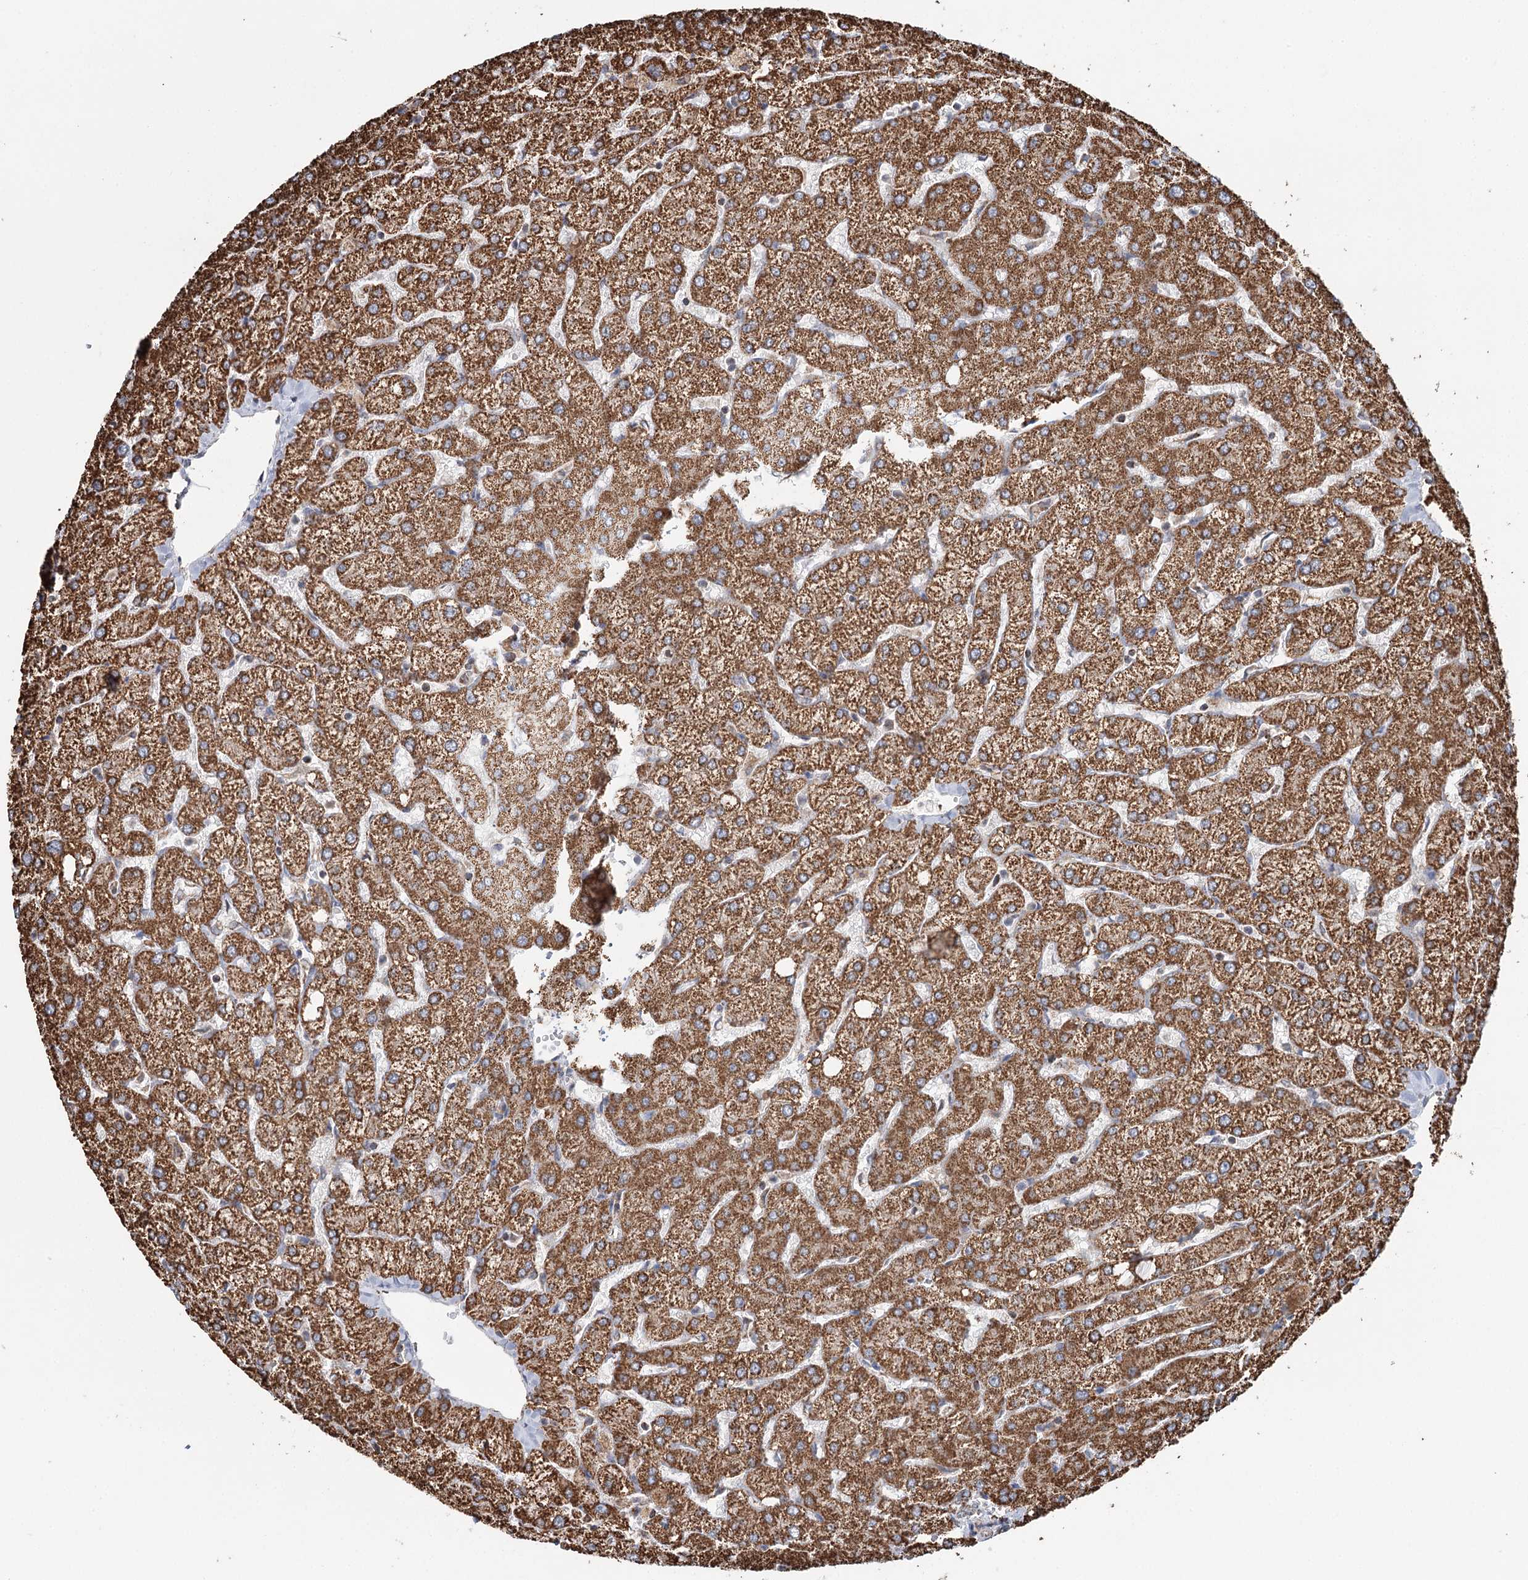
{"staining": {"intensity": "moderate", "quantity": ">75%", "location": "cytoplasmic/membranous"}, "tissue": "liver", "cell_type": "Cholangiocytes", "image_type": "normal", "snomed": [{"axis": "morphology", "description": "Normal tissue, NOS"}, {"axis": "topography", "description": "Liver"}], "caption": "IHC staining of benign liver, which shows medium levels of moderate cytoplasmic/membranous staining in approximately >75% of cholangiocytes indicating moderate cytoplasmic/membranous protein positivity. The staining was performed using DAB (brown) for protein detection and nuclei were counterstained in hematoxylin (blue).", "gene": "APH1A", "patient": {"sex": "female", "age": 54}}